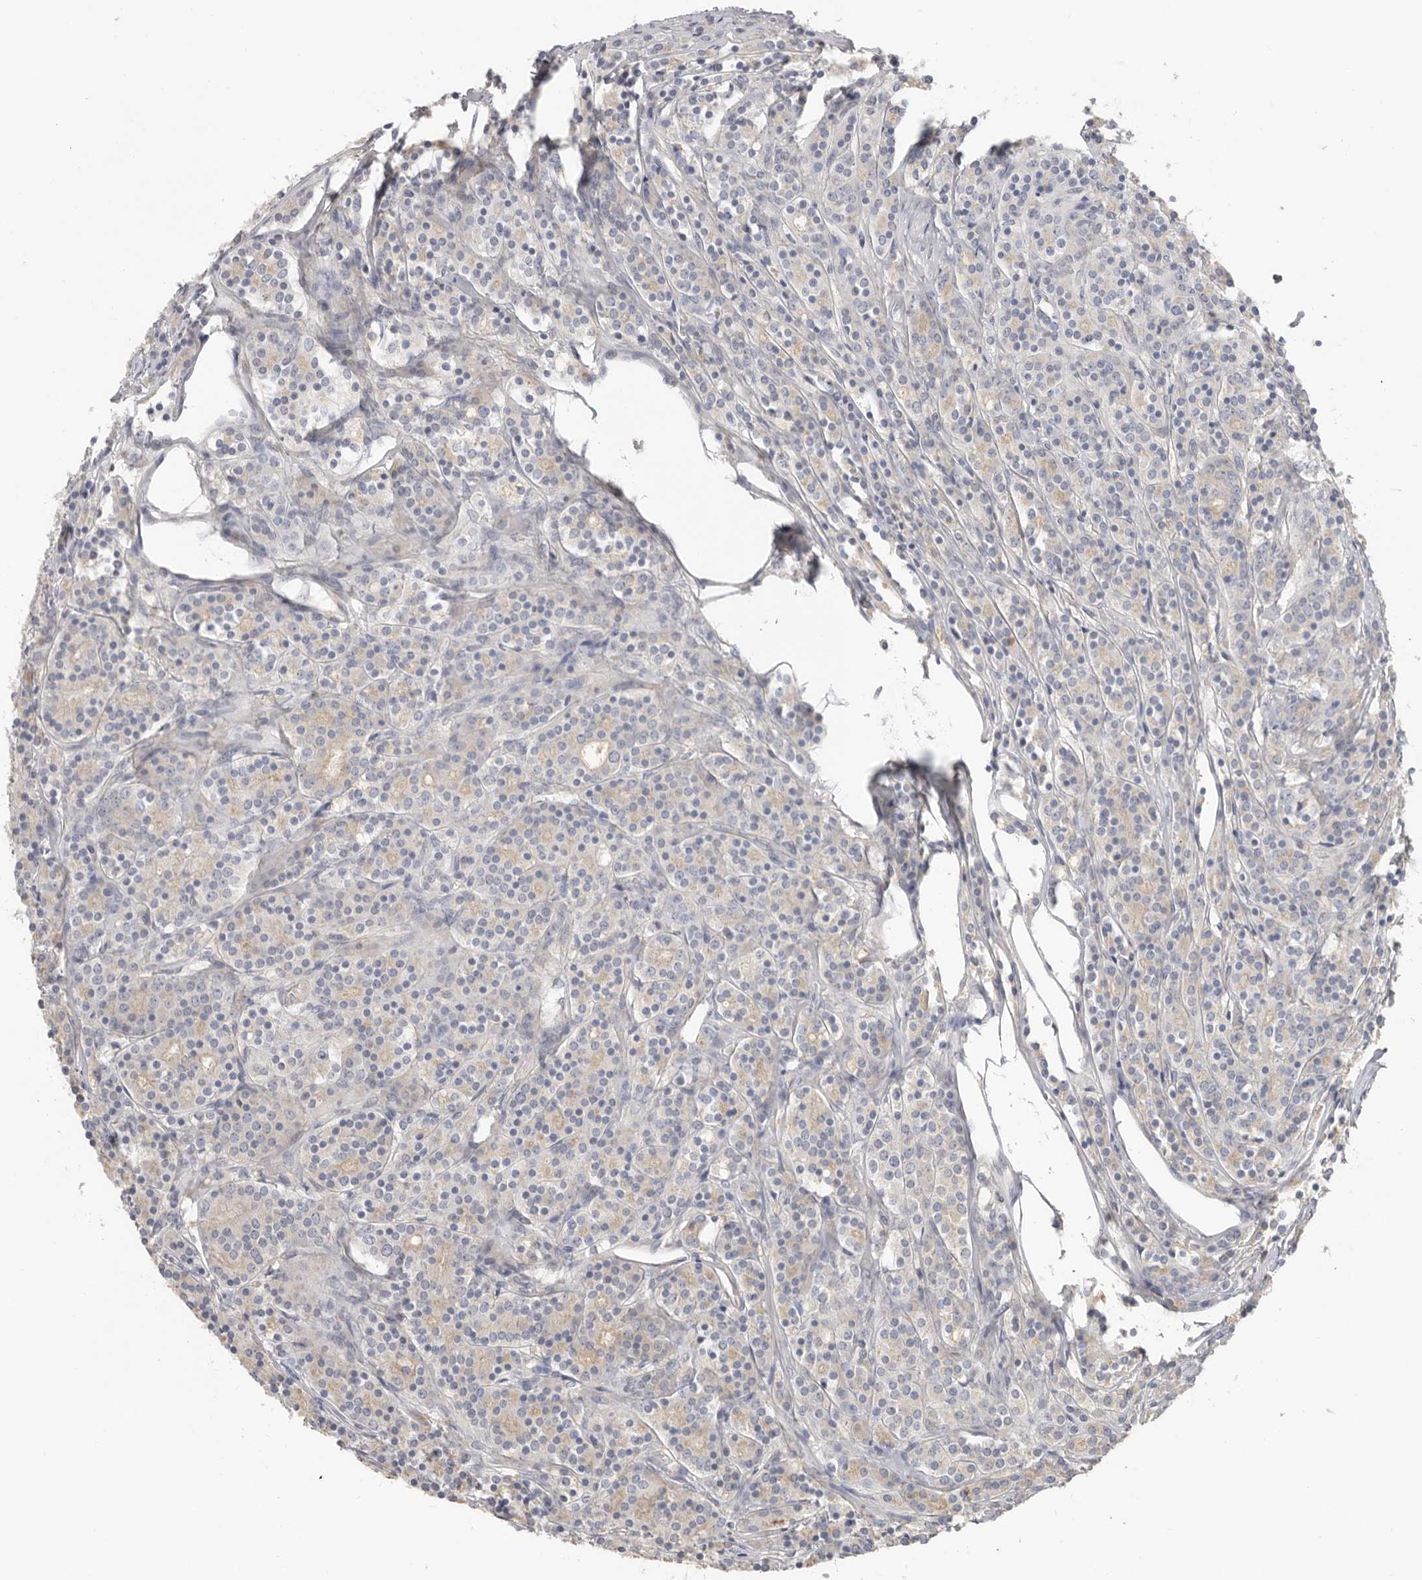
{"staining": {"intensity": "weak", "quantity": "25%-75%", "location": "cytoplasmic/membranous"}, "tissue": "prostate cancer", "cell_type": "Tumor cells", "image_type": "cancer", "snomed": [{"axis": "morphology", "description": "Adenocarcinoma, High grade"}, {"axis": "topography", "description": "Prostate"}], "caption": "A high-resolution image shows immunohistochemistry (IHC) staining of prostate cancer, which demonstrates weak cytoplasmic/membranous staining in about 25%-75% of tumor cells.", "gene": "WDTC1", "patient": {"sex": "male", "age": 62}}